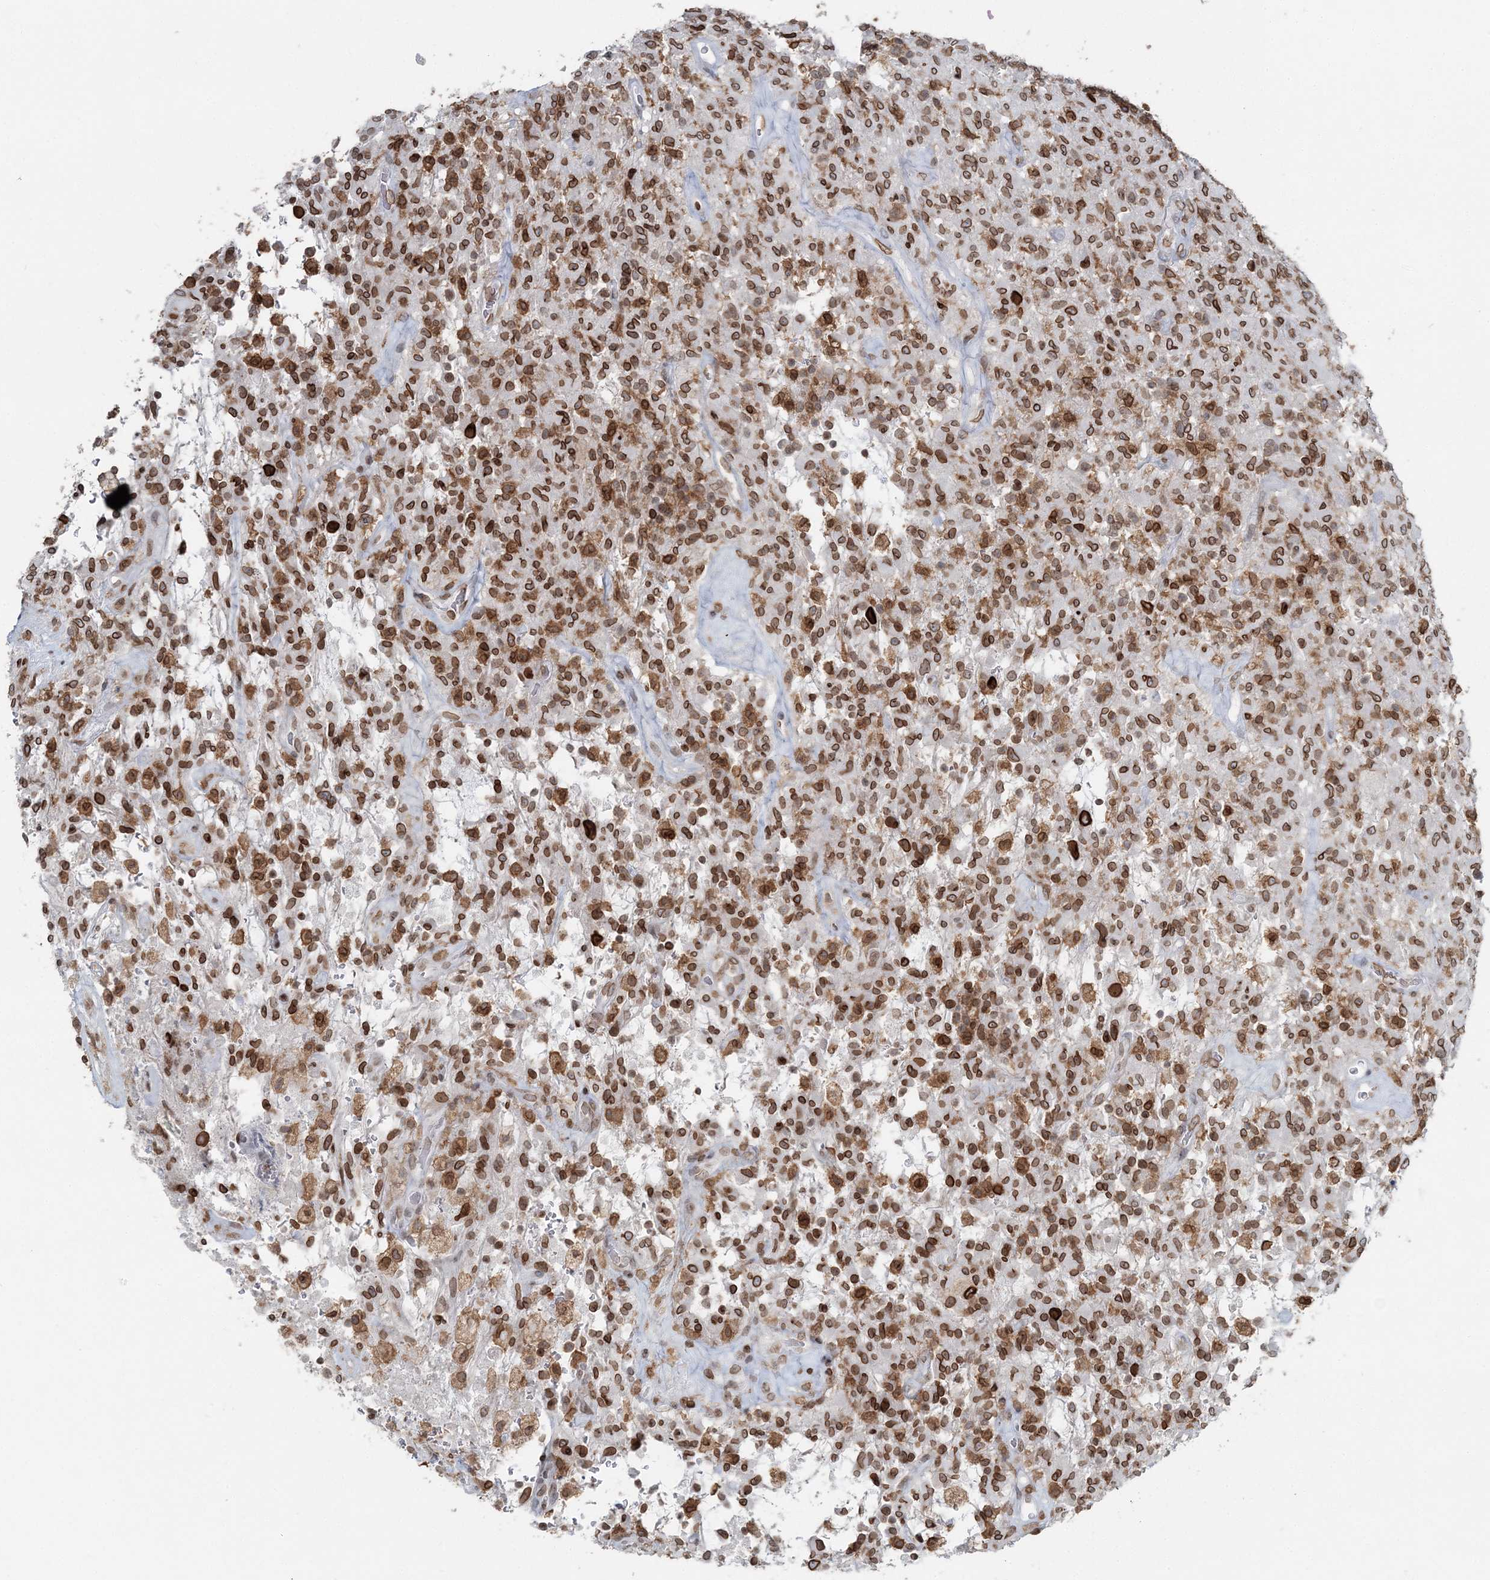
{"staining": {"intensity": "moderate", "quantity": ">75%", "location": "cytoplasmic/membranous,nuclear"}, "tissue": "glioma", "cell_type": "Tumor cells", "image_type": "cancer", "snomed": [{"axis": "morphology", "description": "Glioma, malignant, High grade"}, {"axis": "topography", "description": "Brain"}], "caption": "This photomicrograph reveals immunohistochemistry (IHC) staining of human high-grade glioma (malignant), with medium moderate cytoplasmic/membranous and nuclear staining in approximately >75% of tumor cells.", "gene": "GJD4", "patient": {"sex": "female", "age": 57}}